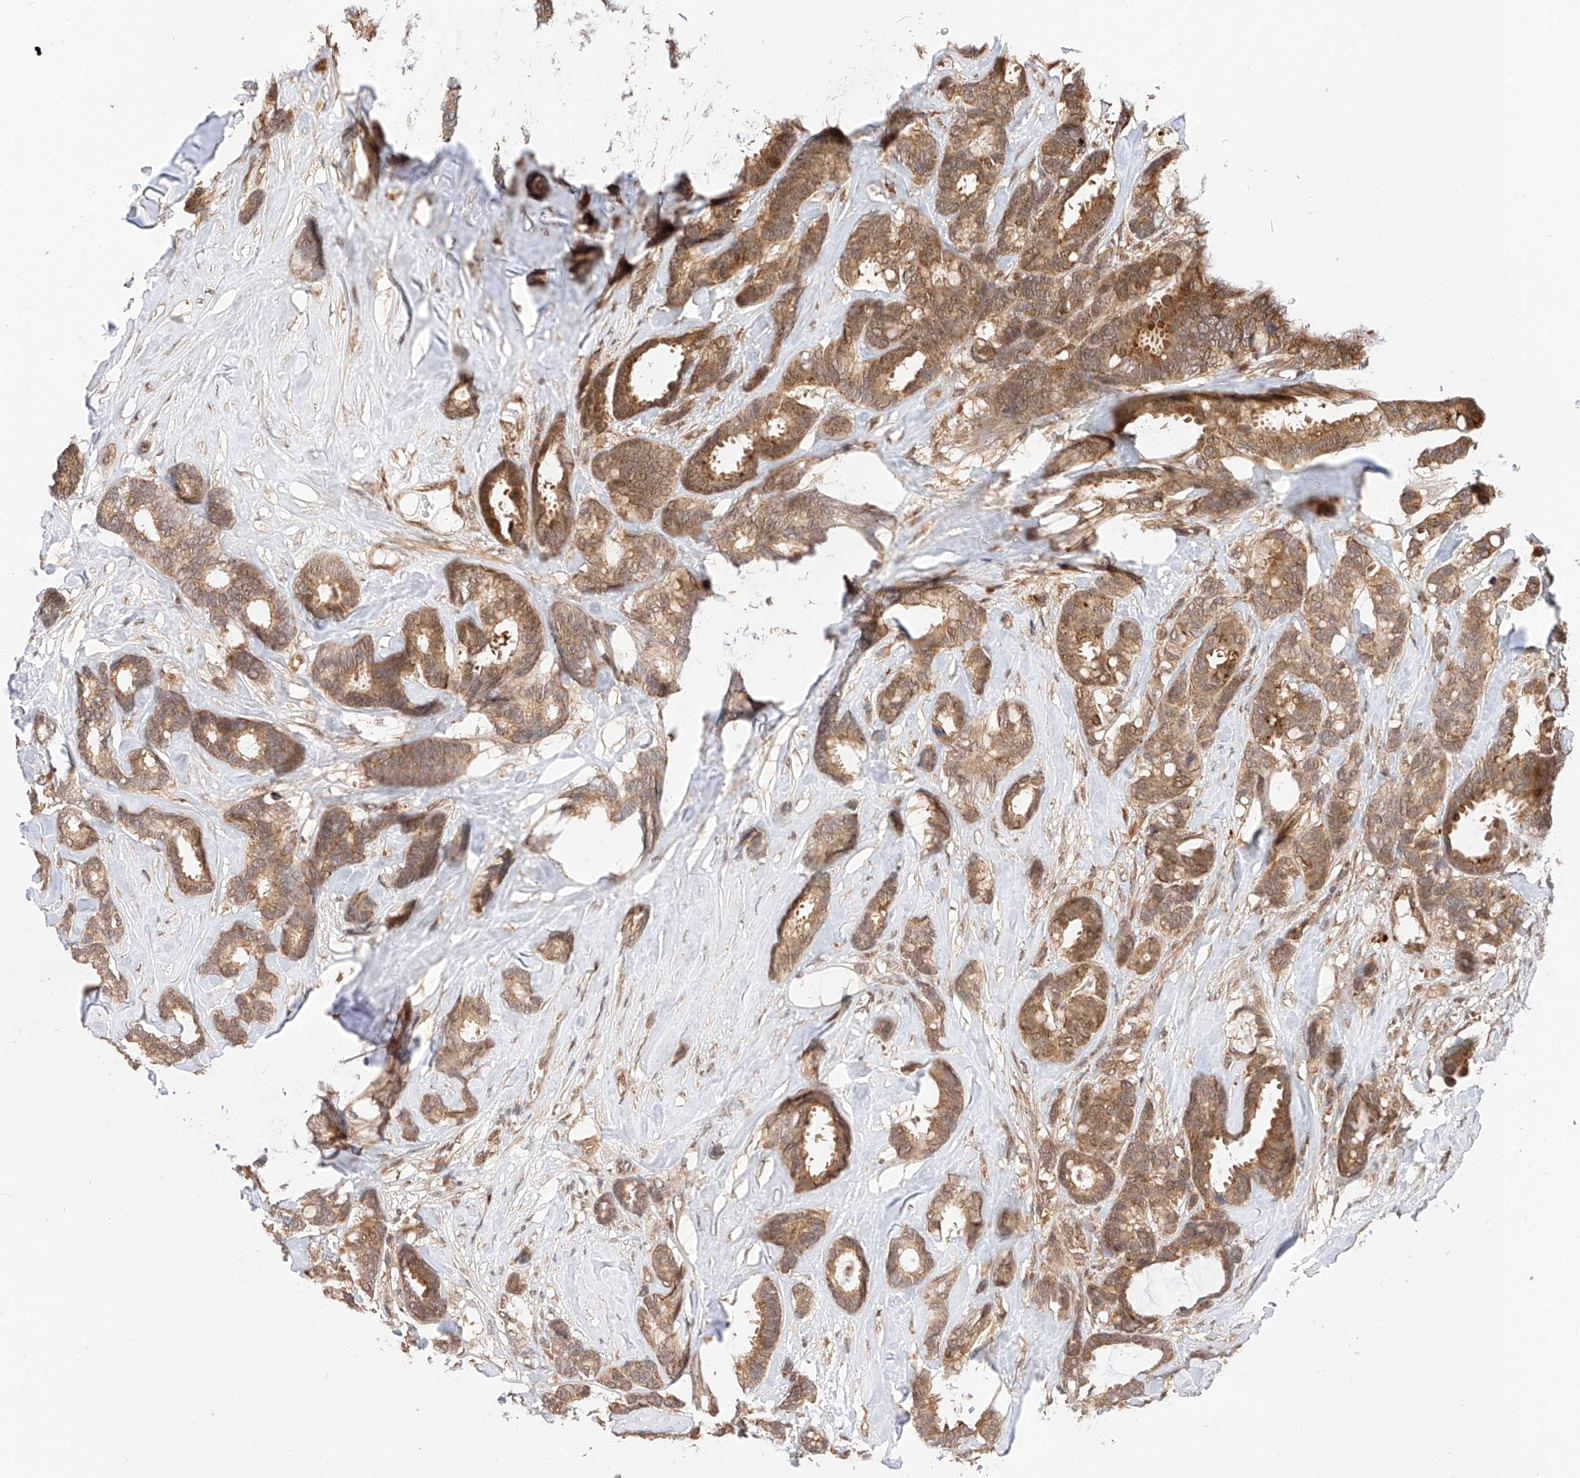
{"staining": {"intensity": "moderate", "quantity": ">75%", "location": "cytoplasmic/membranous,nuclear"}, "tissue": "breast cancer", "cell_type": "Tumor cells", "image_type": "cancer", "snomed": [{"axis": "morphology", "description": "Duct carcinoma"}, {"axis": "topography", "description": "Breast"}], "caption": "Moderate cytoplasmic/membranous and nuclear expression is appreciated in about >75% of tumor cells in breast cancer (intraductal carcinoma).", "gene": "EIF4H", "patient": {"sex": "female", "age": 87}}